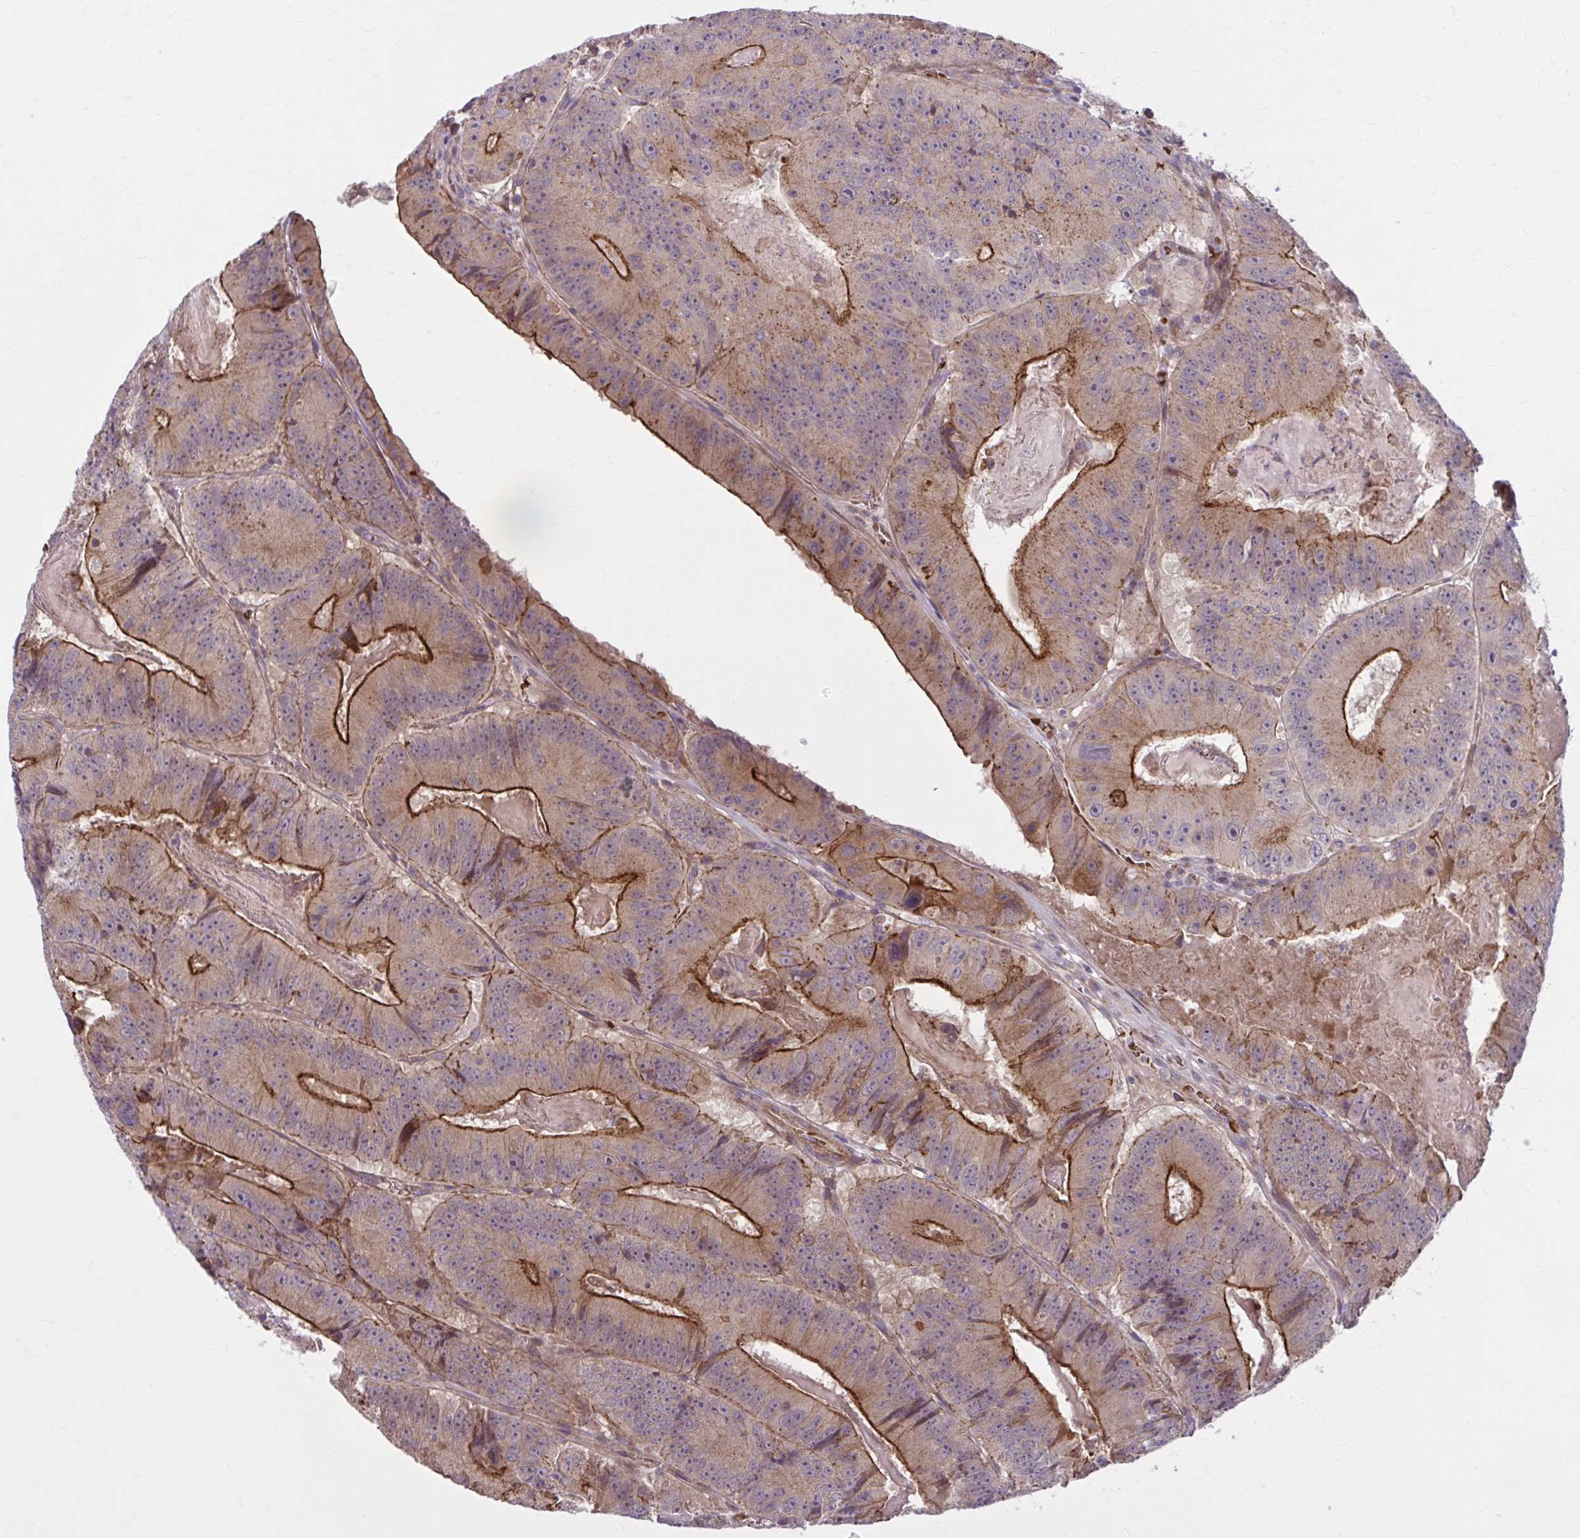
{"staining": {"intensity": "strong", "quantity": ">75%", "location": "cytoplasmic/membranous"}, "tissue": "colorectal cancer", "cell_type": "Tumor cells", "image_type": "cancer", "snomed": [{"axis": "morphology", "description": "Adenocarcinoma, NOS"}, {"axis": "topography", "description": "Colon"}], "caption": "Colorectal adenocarcinoma stained with DAB (3,3'-diaminobenzidine) immunohistochemistry demonstrates high levels of strong cytoplasmic/membranous staining in about >75% of tumor cells. The protein of interest is stained brown, and the nuclei are stained in blue (DAB (3,3'-diaminobenzidine) IHC with brightfield microscopy, high magnification).", "gene": "SNF8", "patient": {"sex": "female", "age": 86}}